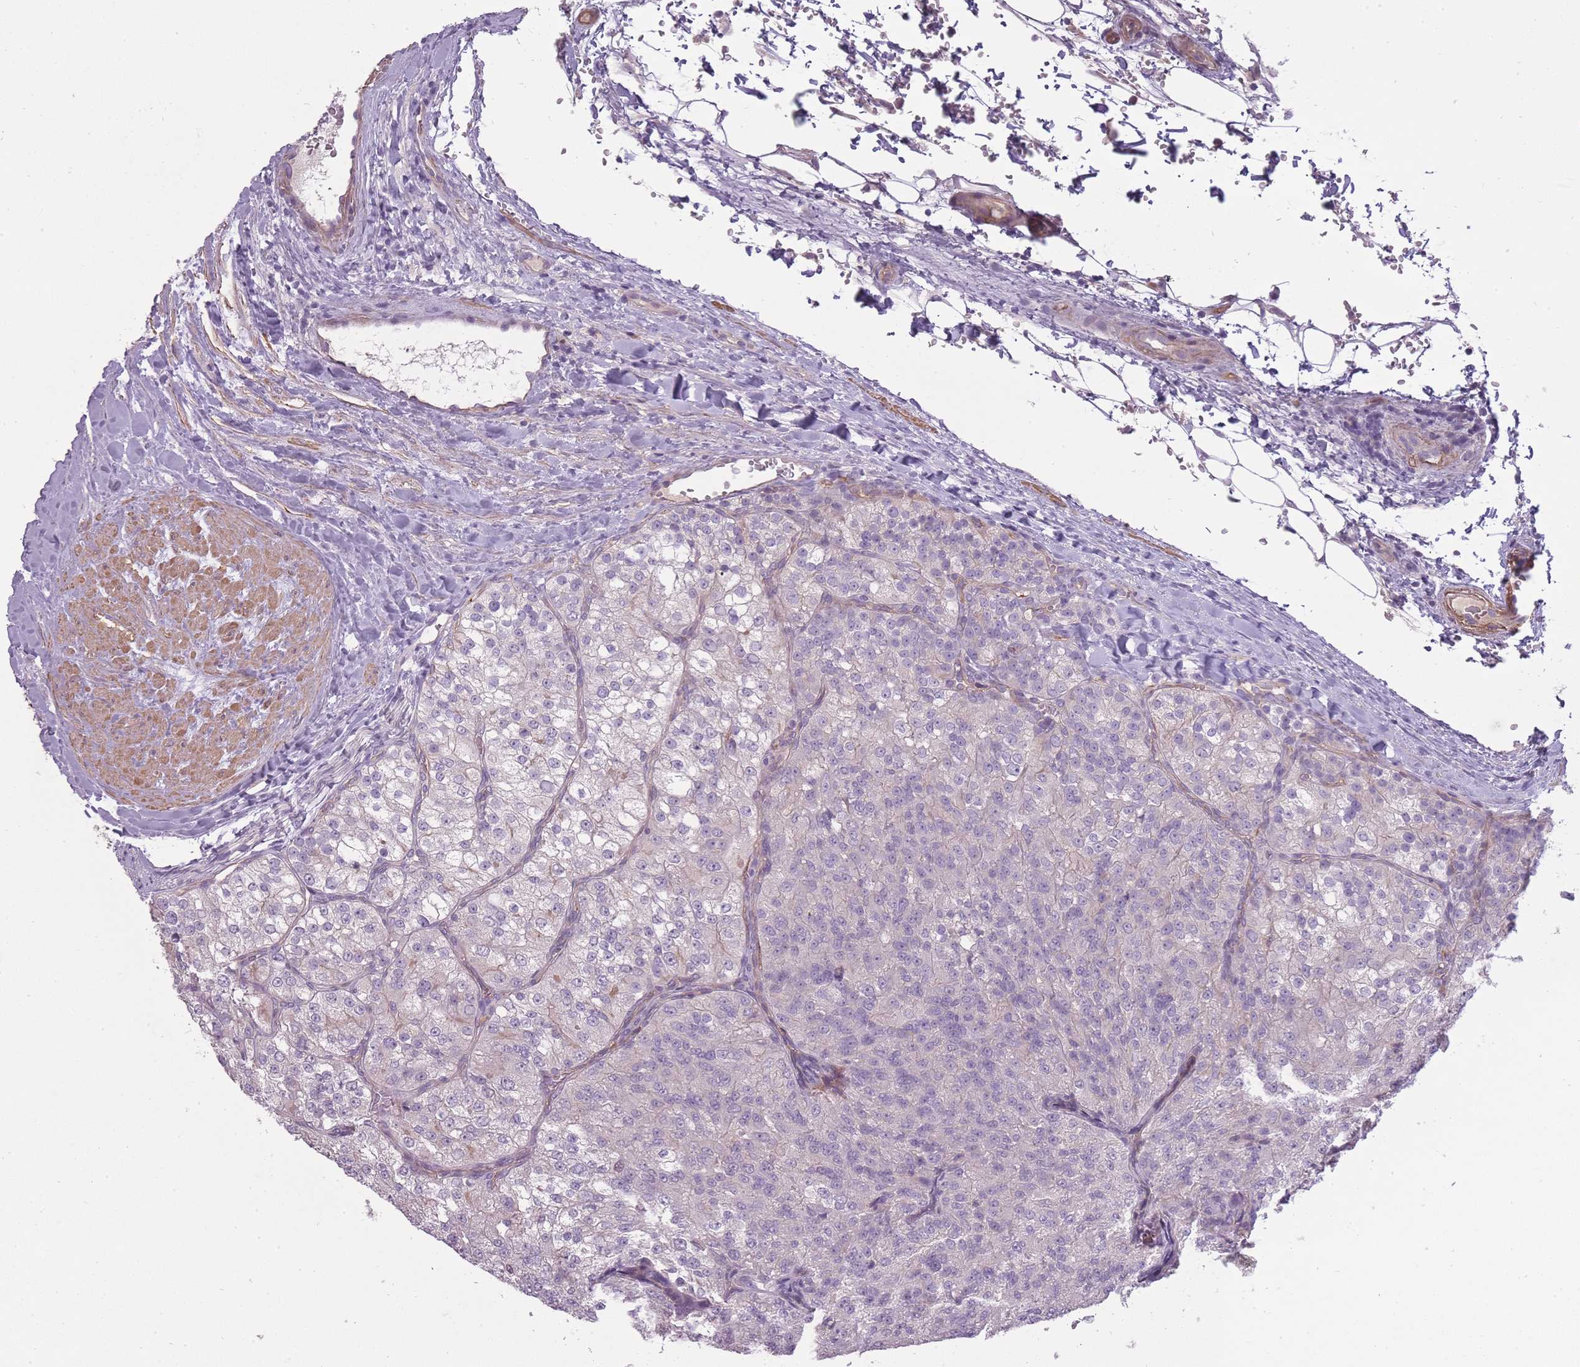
{"staining": {"intensity": "negative", "quantity": "none", "location": "none"}, "tissue": "renal cancer", "cell_type": "Tumor cells", "image_type": "cancer", "snomed": [{"axis": "morphology", "description": "Adenocarcinoma, NOS"}, {"axis": "topography", "description": "Kidney"}], "caption": "The image shows no staining of tumor cells in renal adenocarcinoma.", "gene": "SLC8A2", "patient": {"sex": "female", "age": 63}}